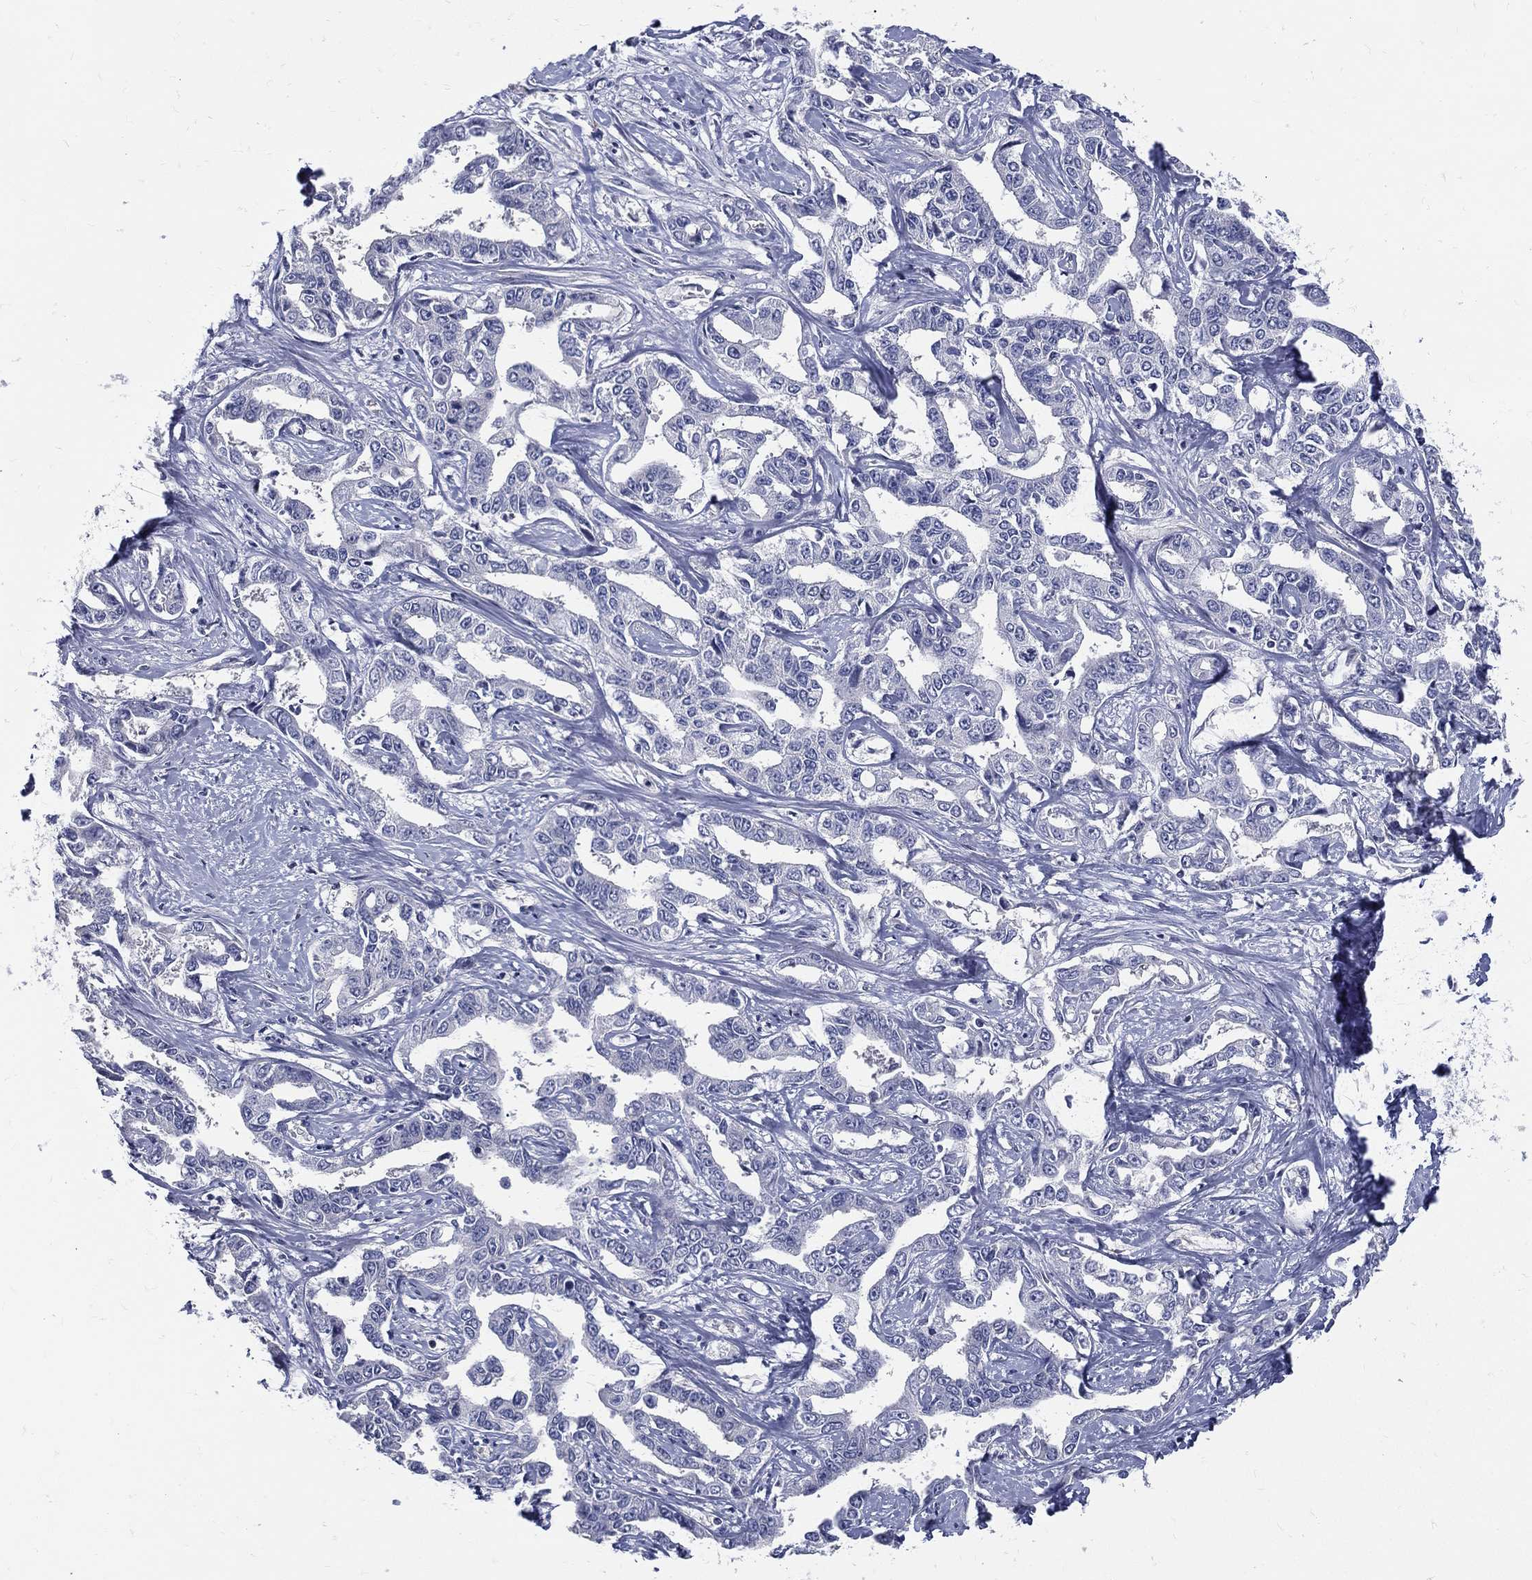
{"staining": {"intensity": "negative", "quantity": "none", "location": "none"}, "tissue": "liver cancer", "cell_type": "Tumor cells", "image_type": "cancer", "snomed": [{"axis": "morphology", "description": "Cholangiocarcinoma"}, {"axis": "topography", "description": "Liver"}], "caption": "DAB immunohistochemical staining of liver cancer reveals no significant positivity in tumor cells.", "gene": "ETNPPL", "patient": {"sex": "male", "age": 59}}